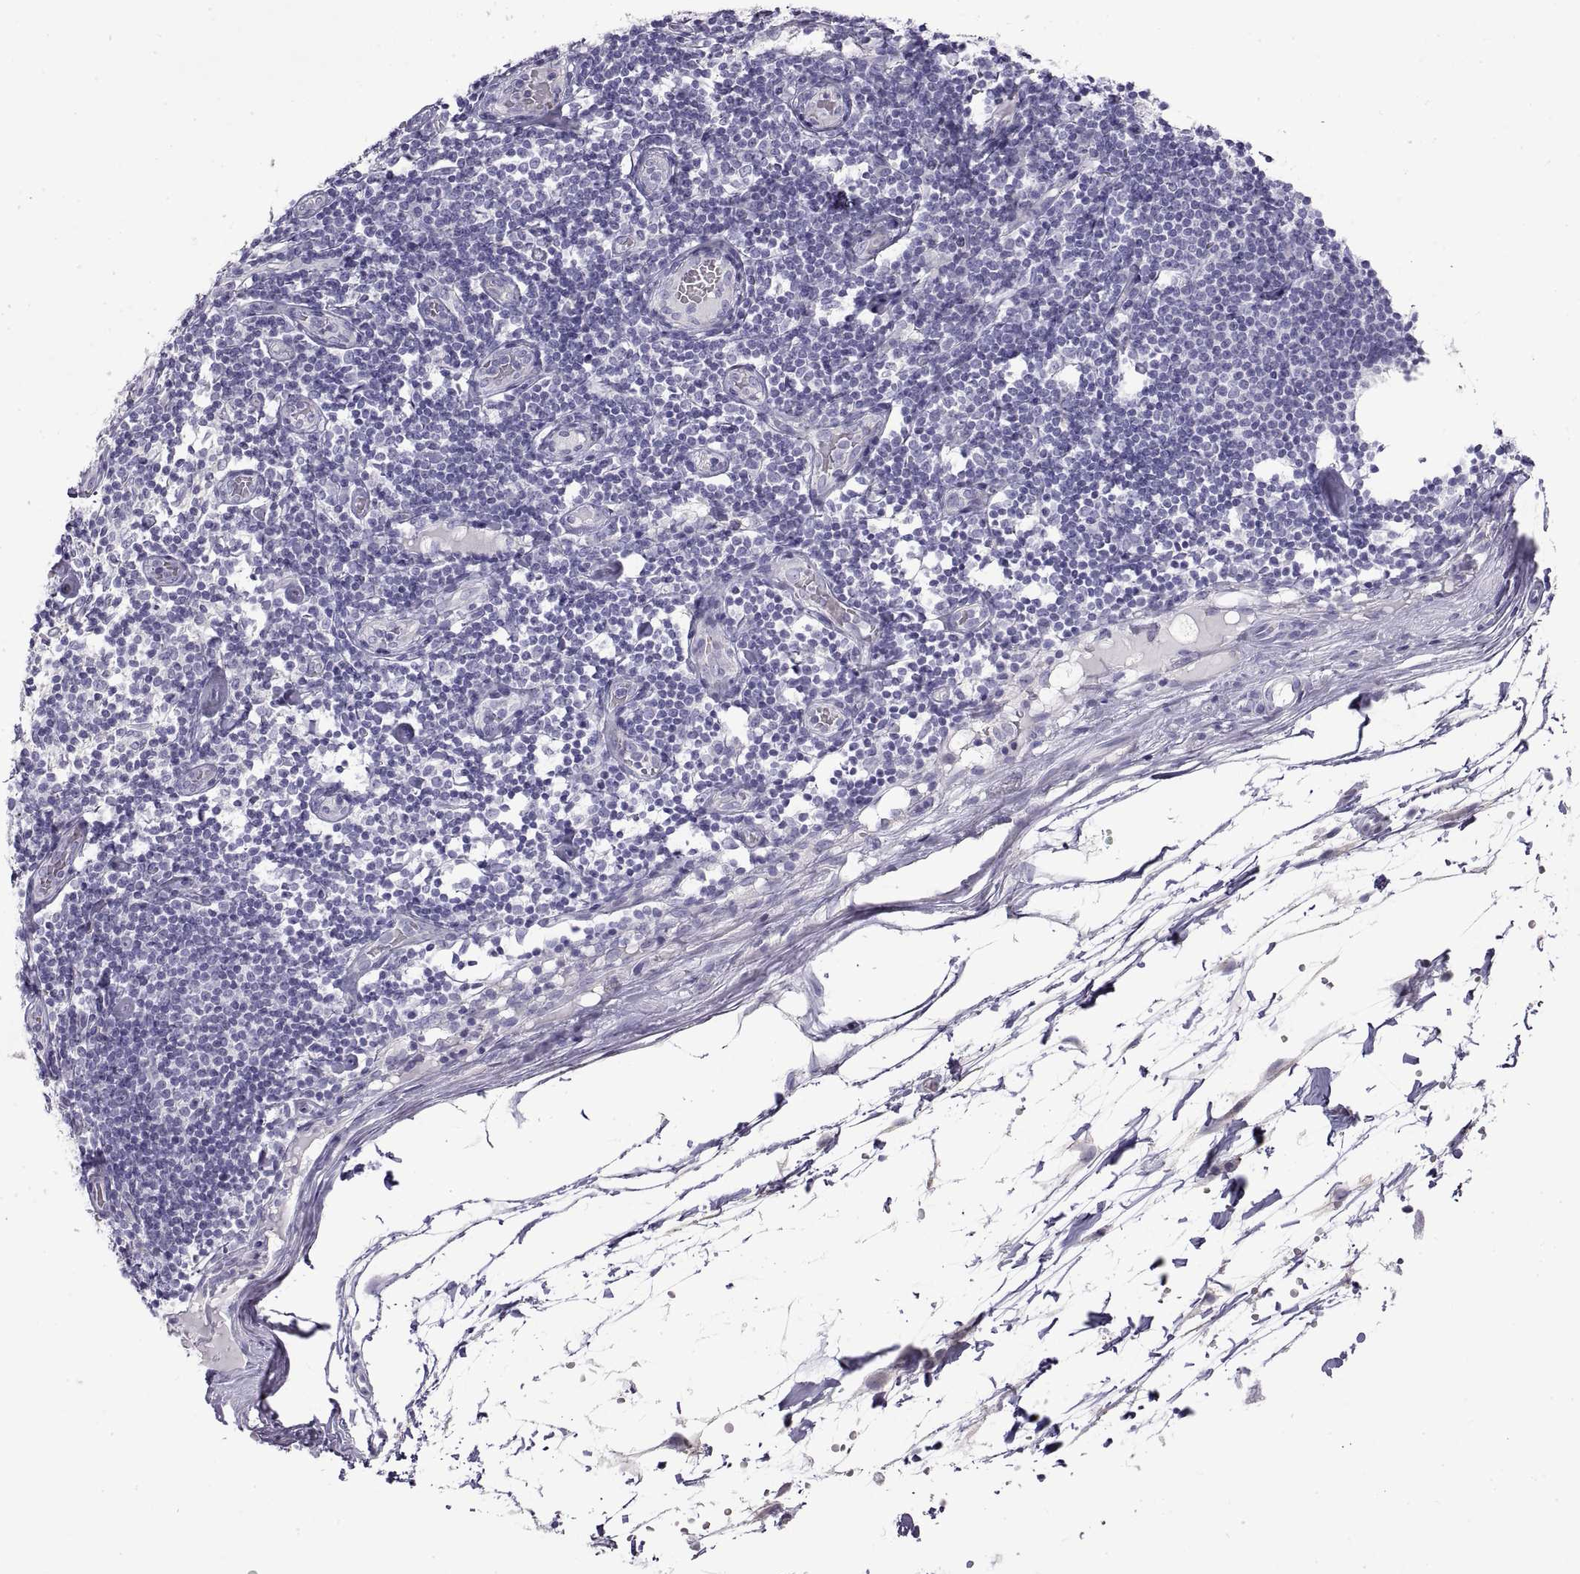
{"staining": {"intensity": "negative", "quantity": "none", "location": "none"}, "tissue": "melanoma", "cell_type": "Tumor cells", "image_type": "cancer", "snomed": [{"axis": "morphology", "description": "Malignant melanoma, Metastatic site"}, {"axis": "topography", "description": "Lymph node"}], "caption": "This is a micrograph of immunohistochemistry (IHC) staining of melanoma, which shows no positivity in tumor cells.", "gene": "CRYBB3", "patient": {"sex": "female", "age": 64}}